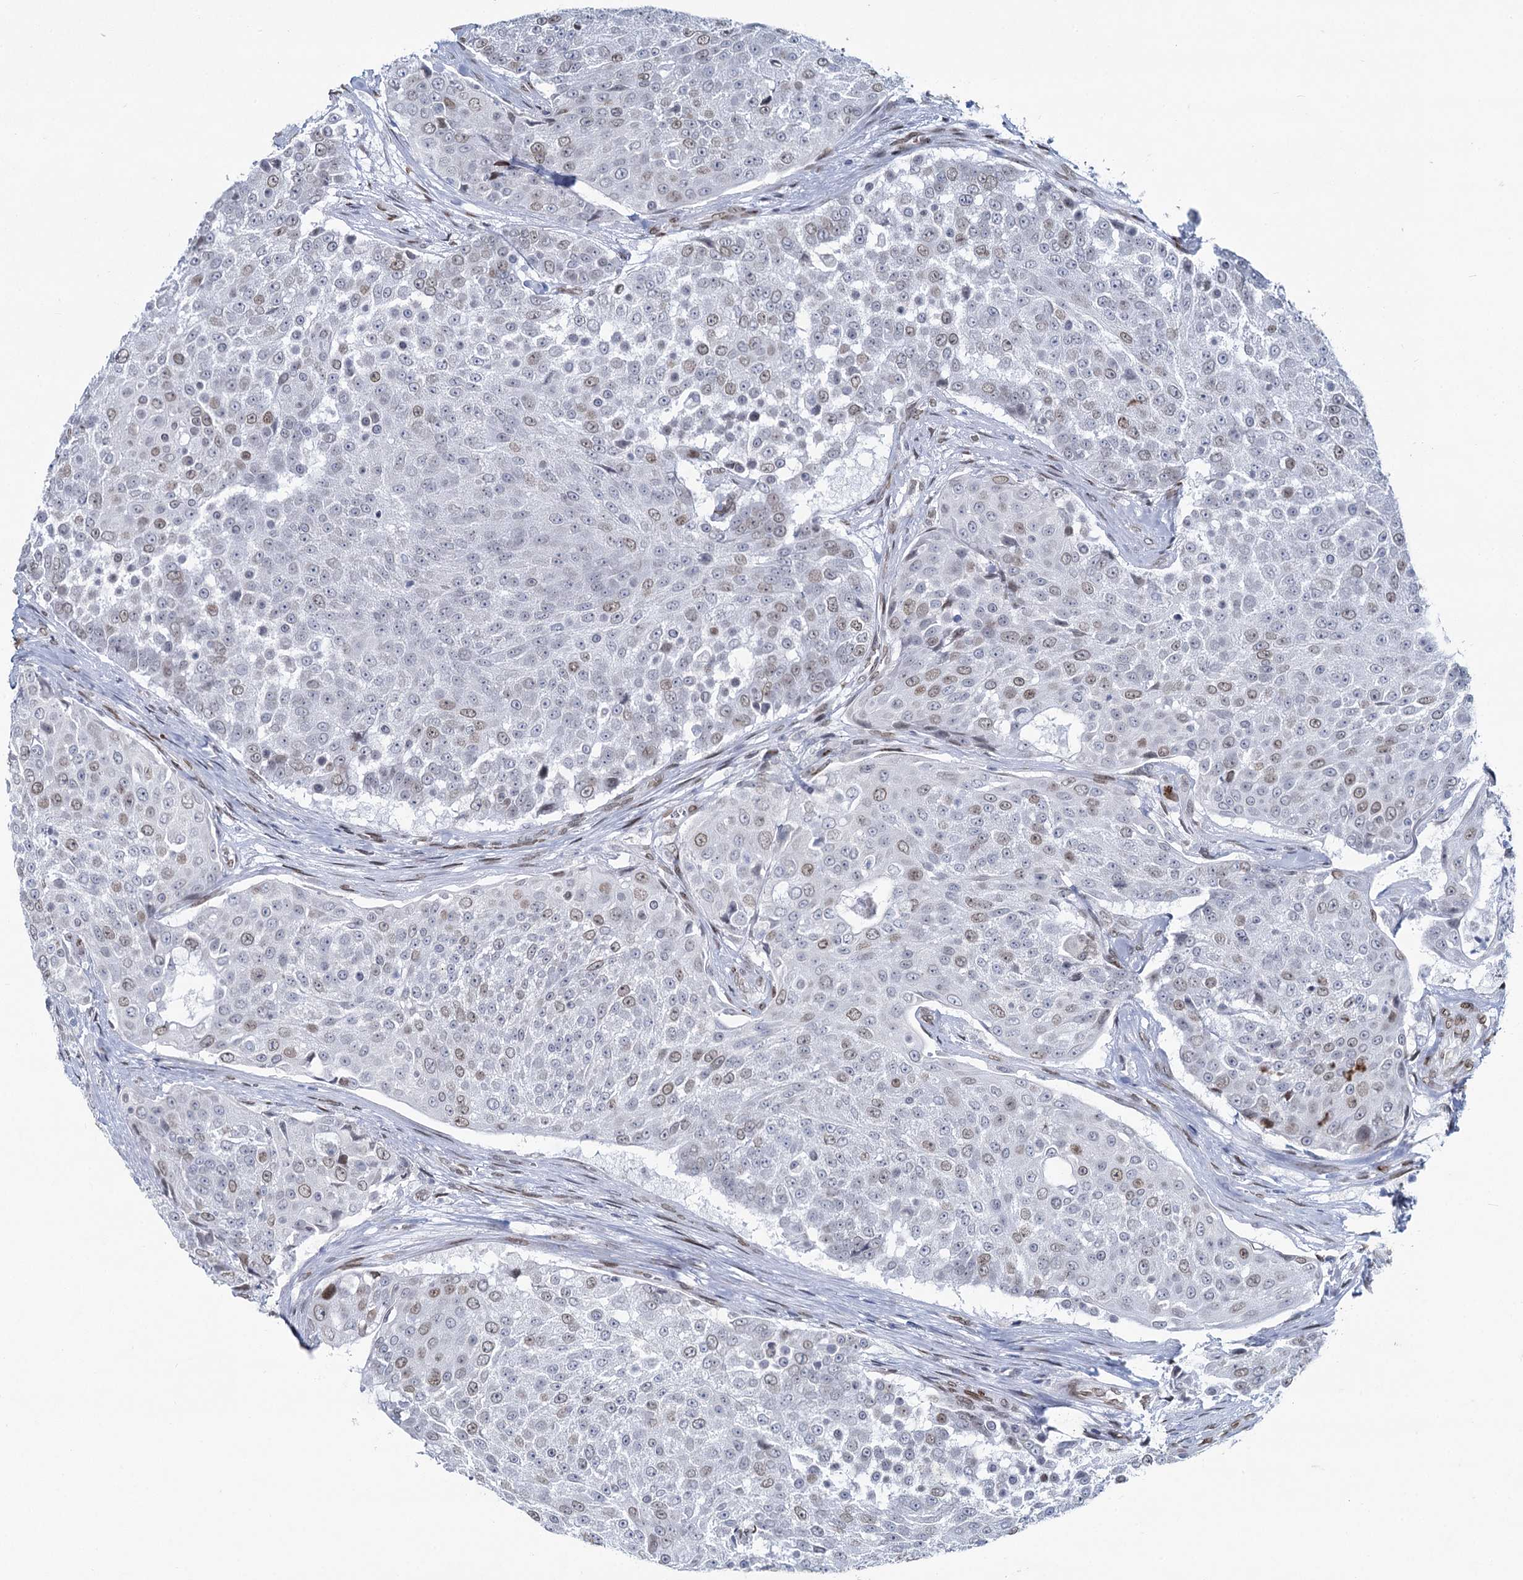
{"staining": {"intensity": "weak", "quantity": "25%-75%", "location": "cytoplasmic/membranous,nuclear"}, "tissue": "urothelial cancer", "cell_type": "Tumor cells", "image_type": "cancer", "snomed": [{"axis": "morphology", "description": "Urothelial carcinoma, High grade"}, {"axis": "topography", "description": "Urinary bladder"}], "caption": "This is an image of IHC staining of urothelial carcinoma (high-grade), which shows weak staining in the cytoplasmic/membranous and nuclear of tumor cells.", "gene": "PRSS35", "patient": {"sex": "female", "age": 63}}